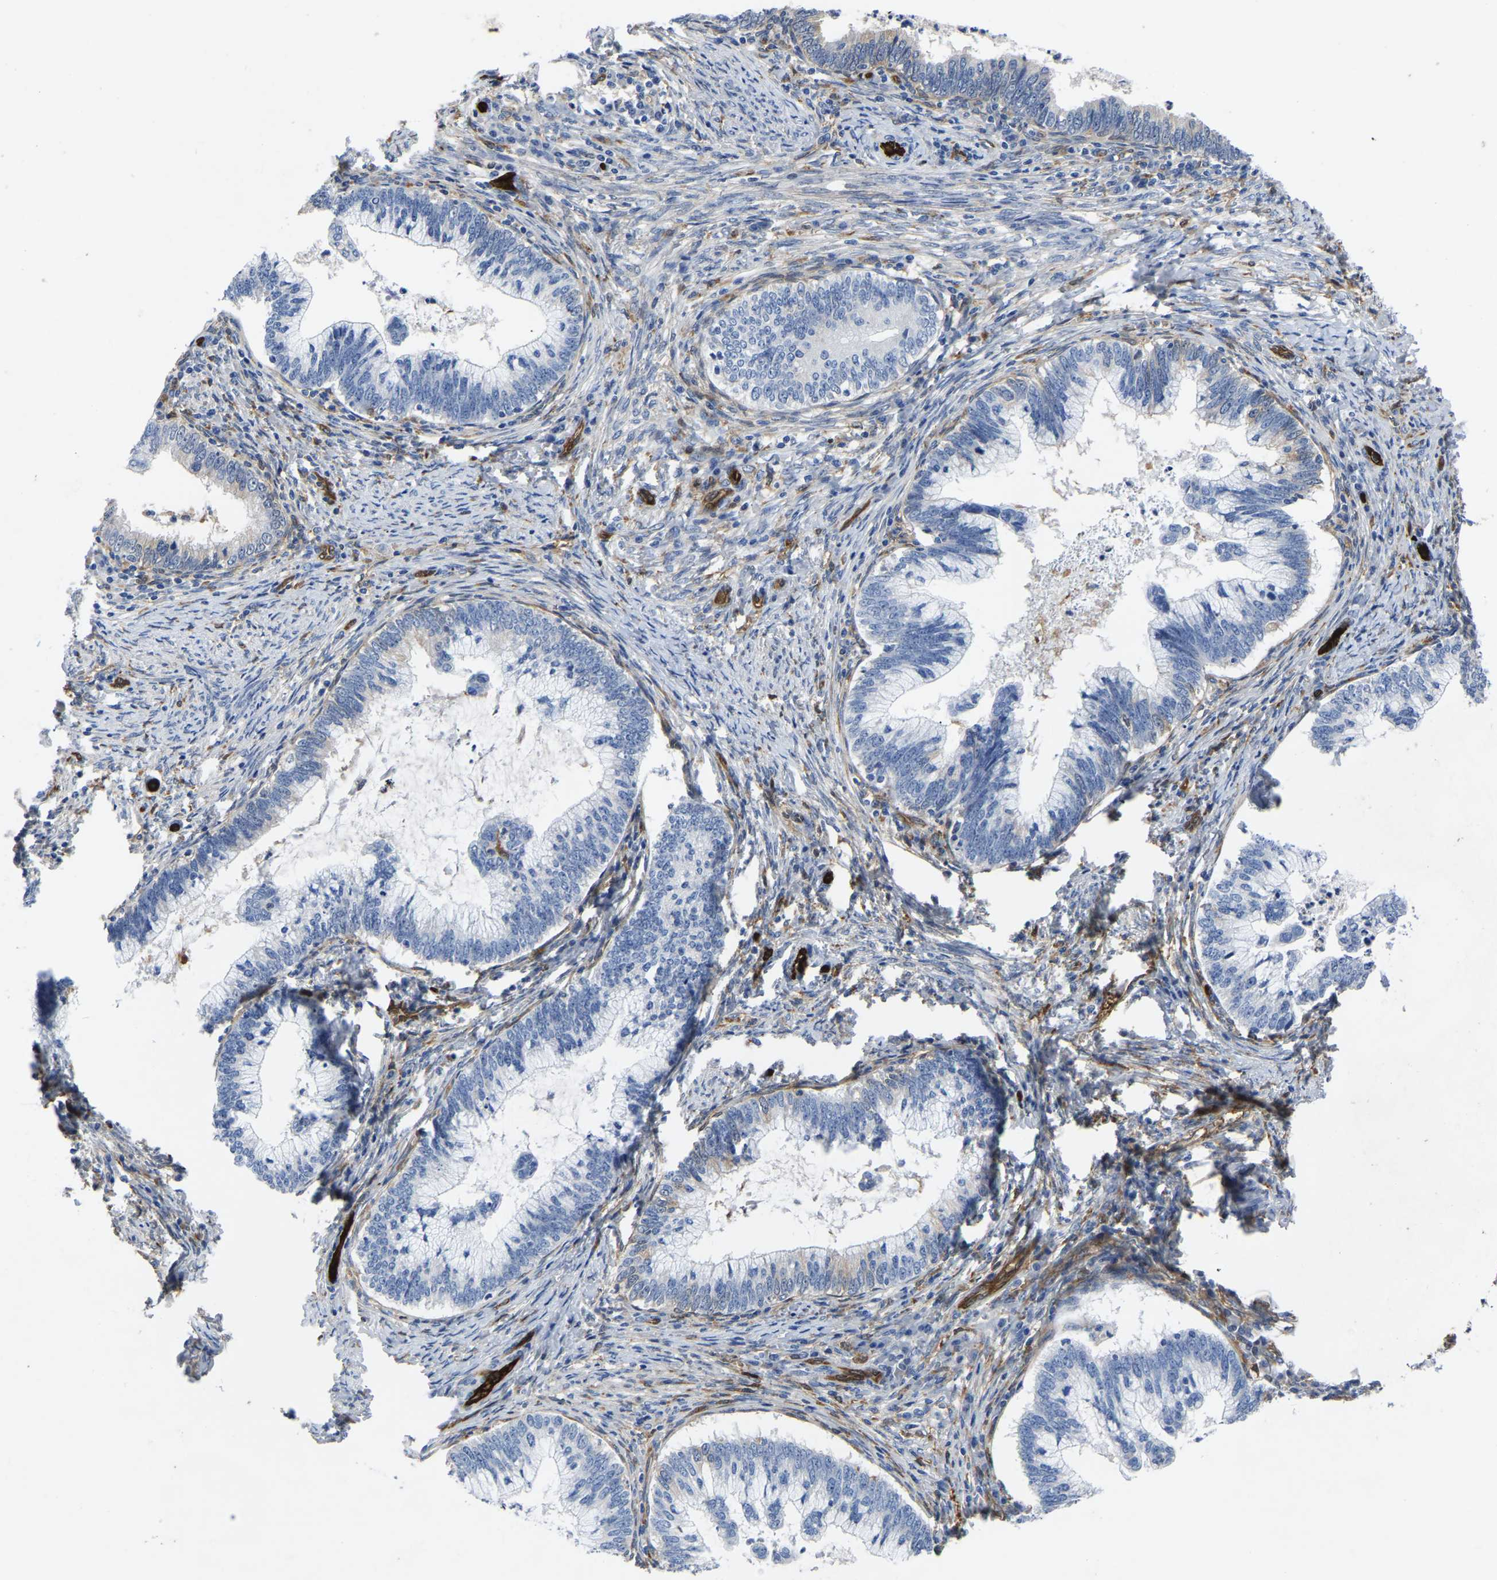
{"staining": {"intensity": "negative", "quantity": "none", "location": "none"}, "tissue": "cervical cancer", "cell_type": "Tumor cells", "image_type": "cancer", "snomed": [{"axis": "morphology", "description": "Adenocarcinoma, NOS"}, {"axis": "topography", "description": "Cervix"}], "caption": "Immunohistochemistry micrograph of cervical cancer stained for a protein (brown), which displays no staining in tumor cells.", "gene": "ATG2B", "patient": {"sex": "female", "age": 36}}